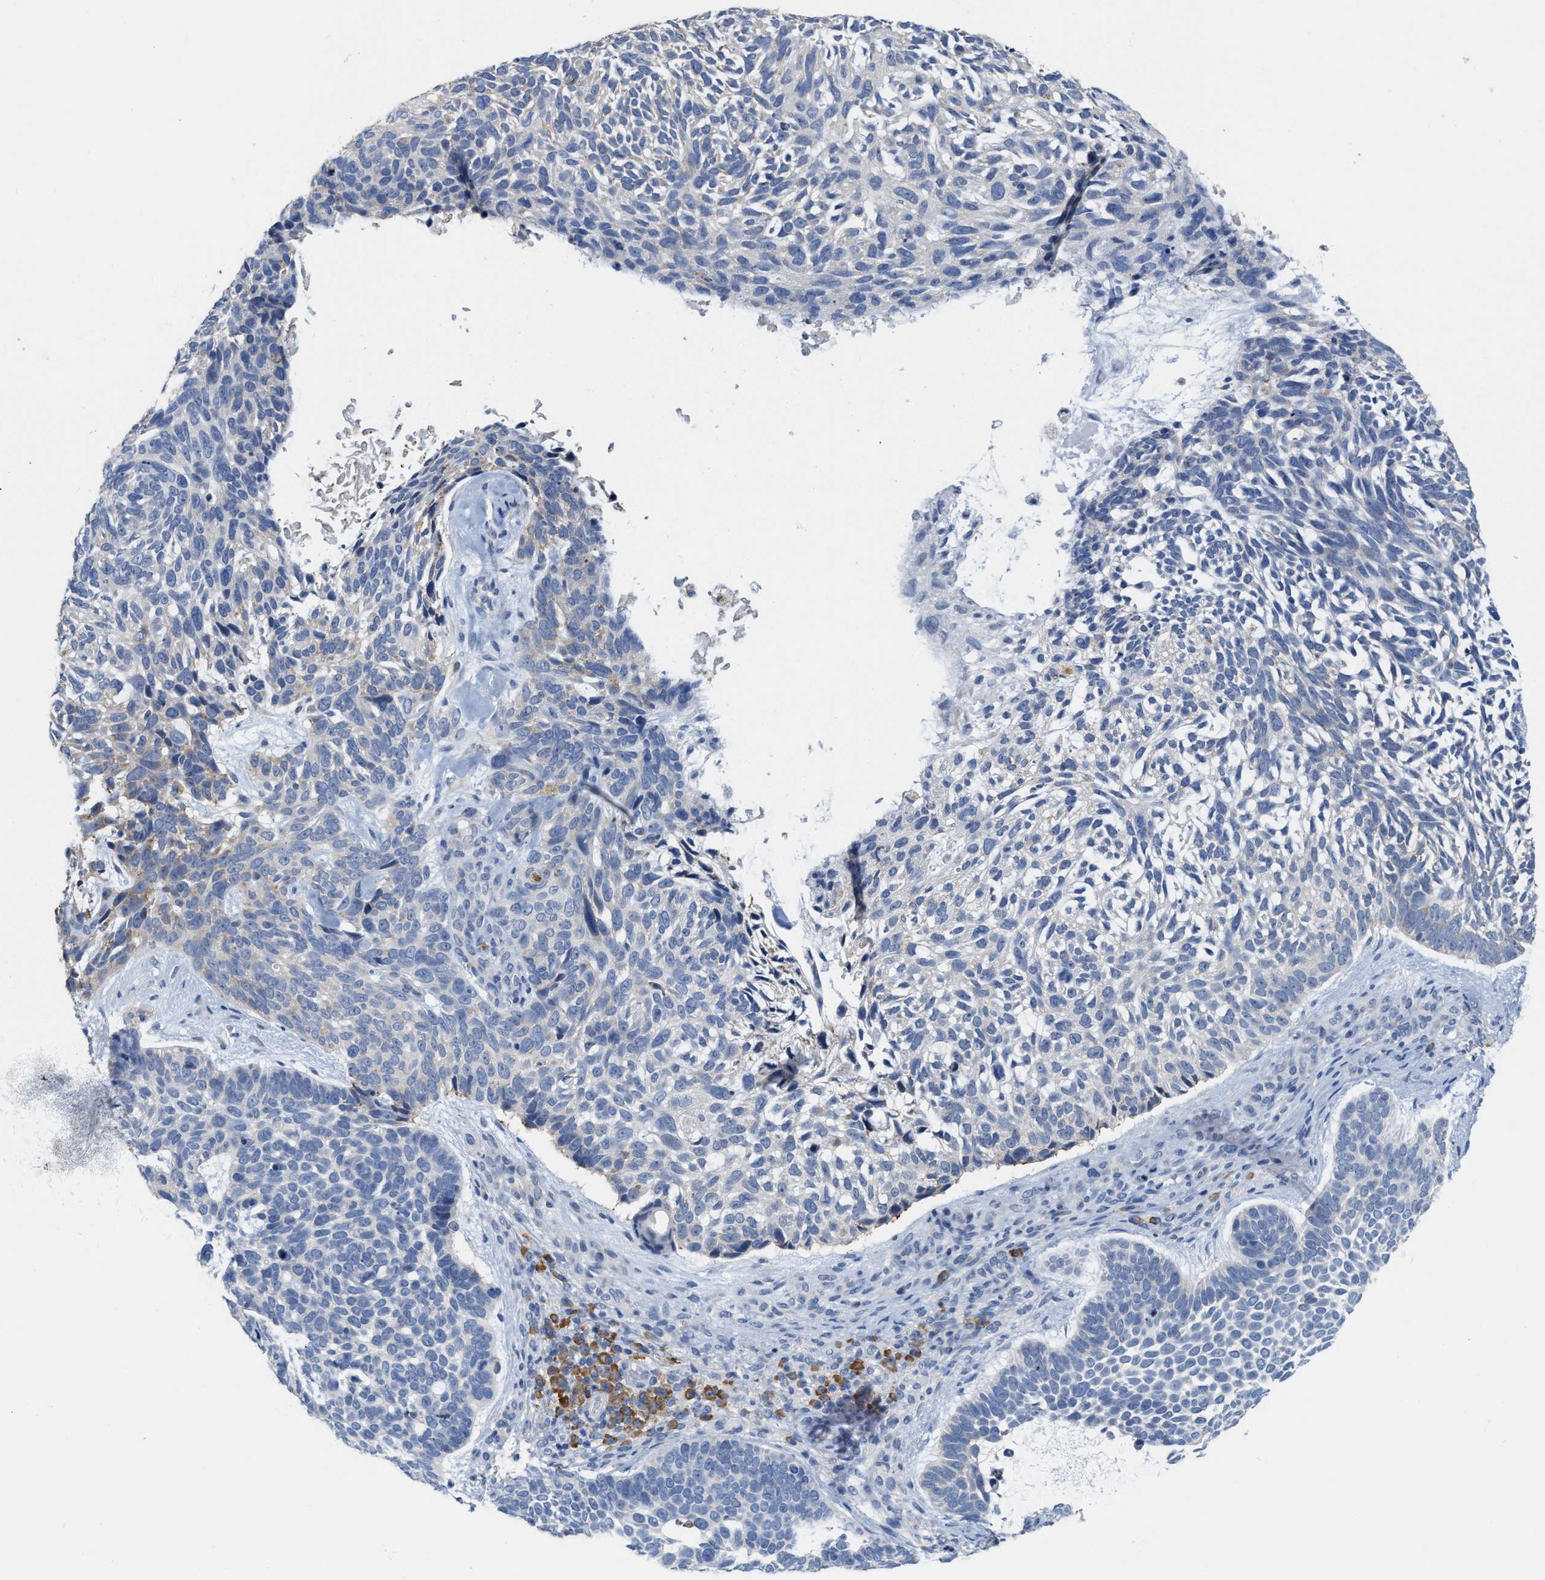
{"staining": {"intensity": "negative", "quantity": "none", "location": "none"}, "tissue": "skin cancer", "cell_type": "Tumor cells", "image_type": "cancer", "snomed": [{"axis": "morphology", "description": "Basal cell carcinoma"}, {"axis": "topography", "description": "Skin"}, {"axis": "topography", "description": "Skin of head"}], "caption": "Basal cell carcinoma (skin) stained for a protein using immunohistochemistry (IHC) demonstrates no expression tumor cells.", "gene": "RYR2", "patient": {"sex": "female", "age": 85}}